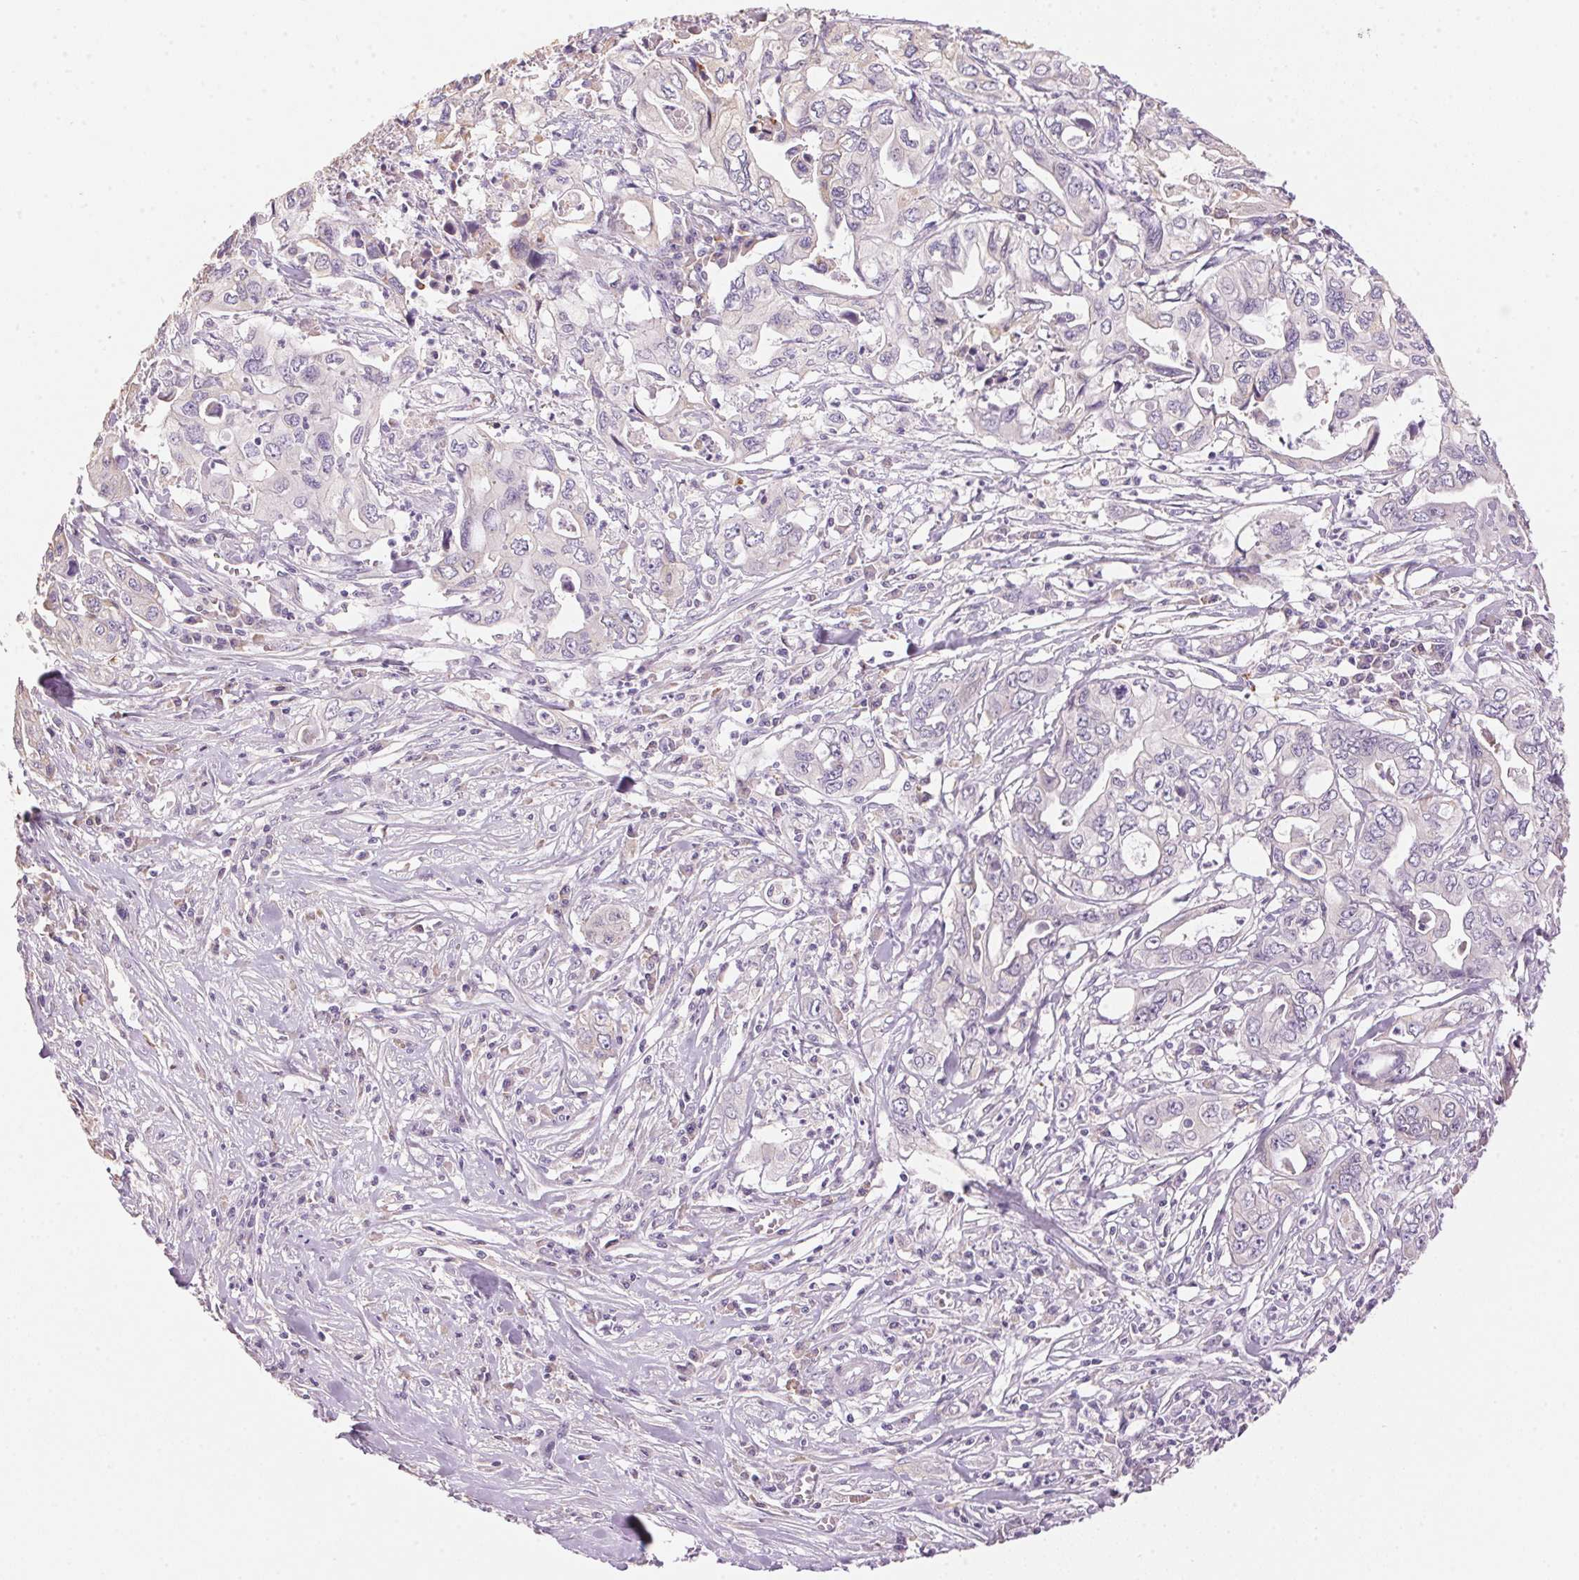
{"staining": {"intensity": "negative", "quantity": "none", "location": "none"}, "tissue": "pancreatic cancer", "cell_type": "Tumor cells", "image_type": "cancer", "snomed": [{"axis": "morphology", "description": "Adenocarcinoma, NOS"}, {"axis": "topography", "description": "Pancreas"}], "caption": "Immunohistochemical staining of pancreatic cancer displays no significant staining in tumor cells.", "gene": "LYZL6", "patient": {"sex": "male", "age": 68}}